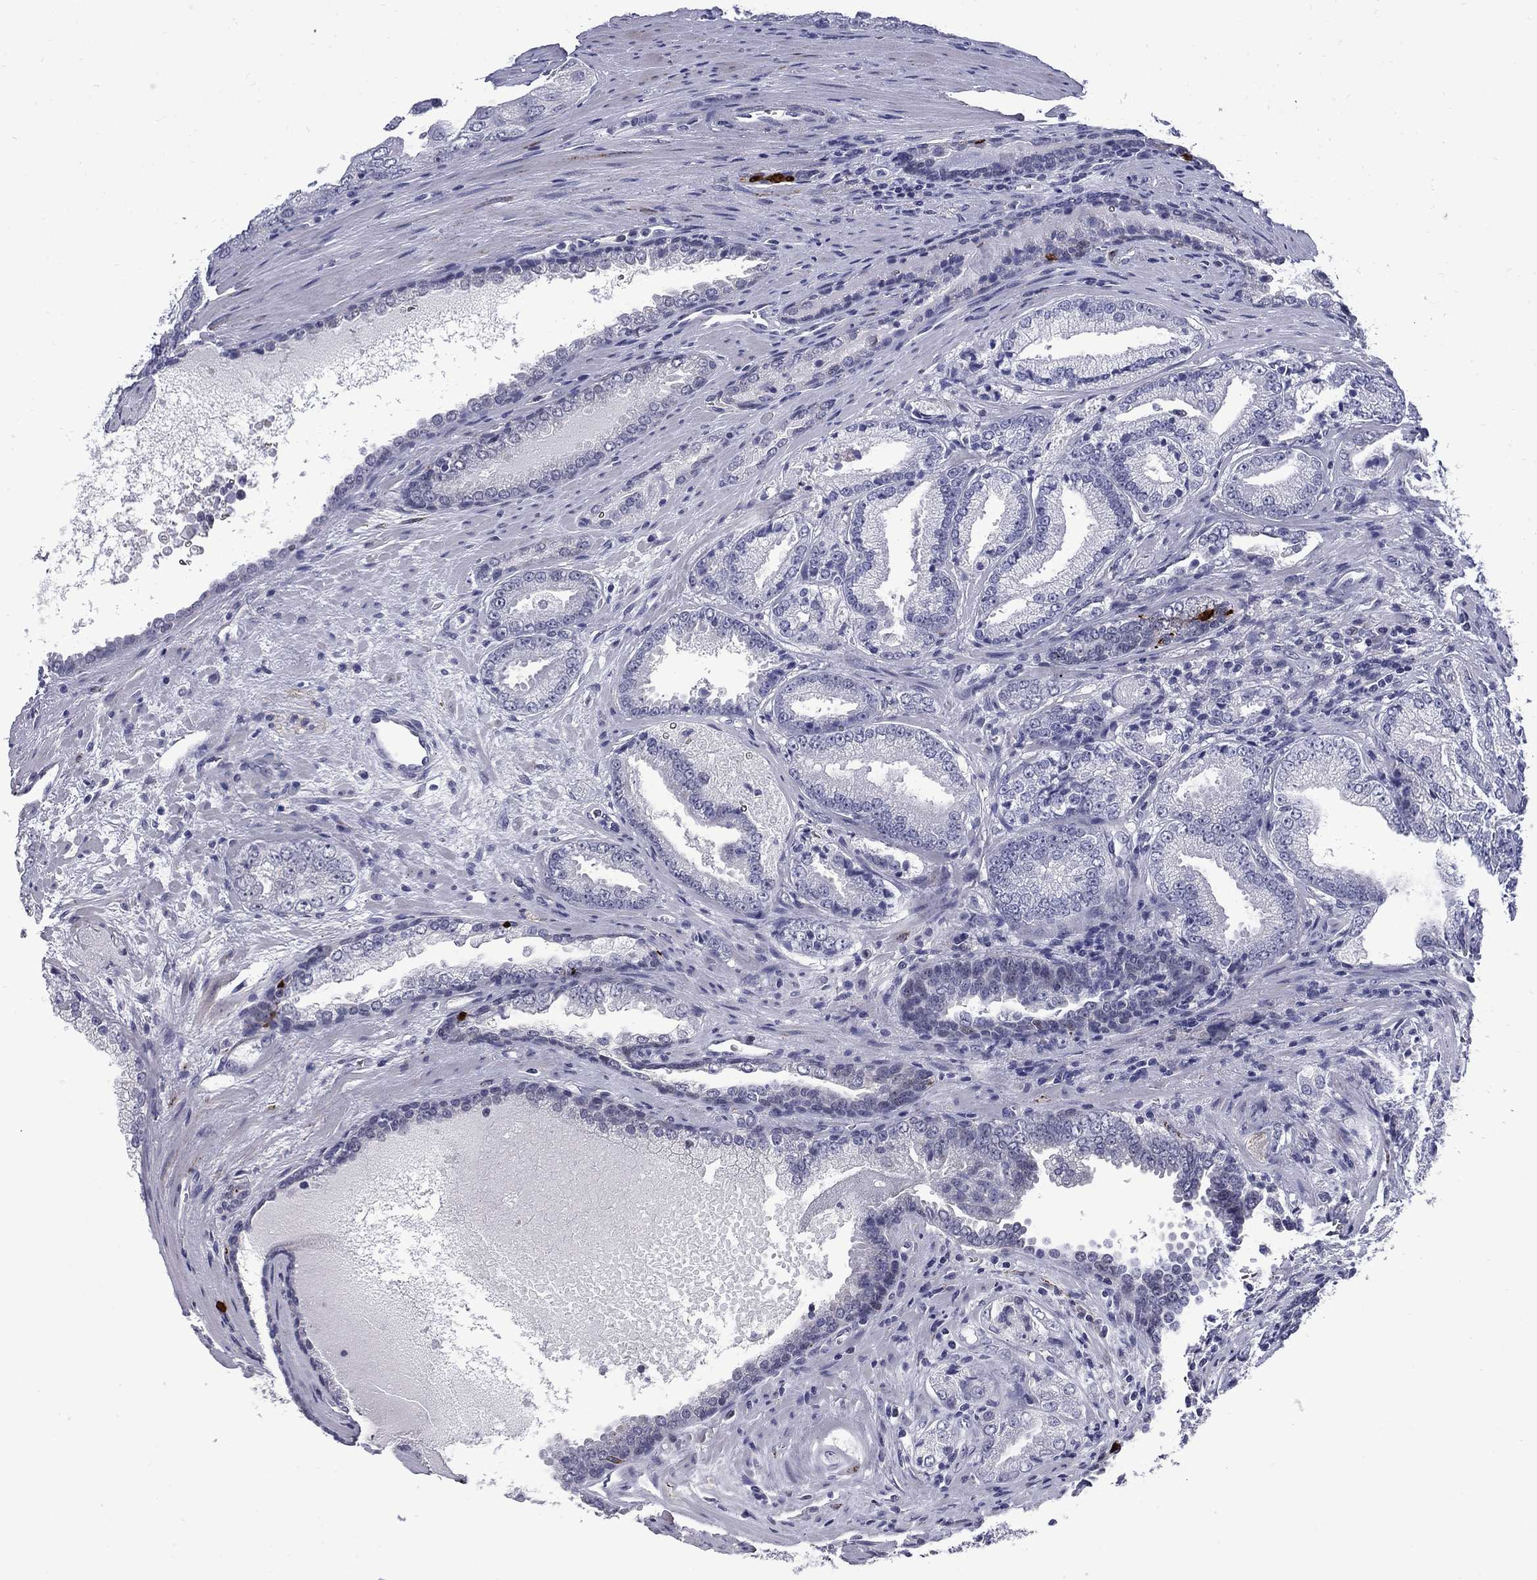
{"staining": {"intensity": "negative", "quantity": "none", "location": "none"}, "tissue": "prostate cancer", "cell_type": "Tumor cells", "image_type": "cancer", "snomed": [{"axis": "morphology", "description": "Adenocarcinoma, NOS"}, {"axis": "morphology", "description": "Adenocarcinoma, High grade"}, {"axis": "topography", "description": "Prostate"}], "caption": "A high-resolution image shows immunohistochemistry staining of prostate cancer, which exhibits no significant staining in tumor cells.", "gene": "MGARP", "patient": {"sex": "male", "age": 70}}